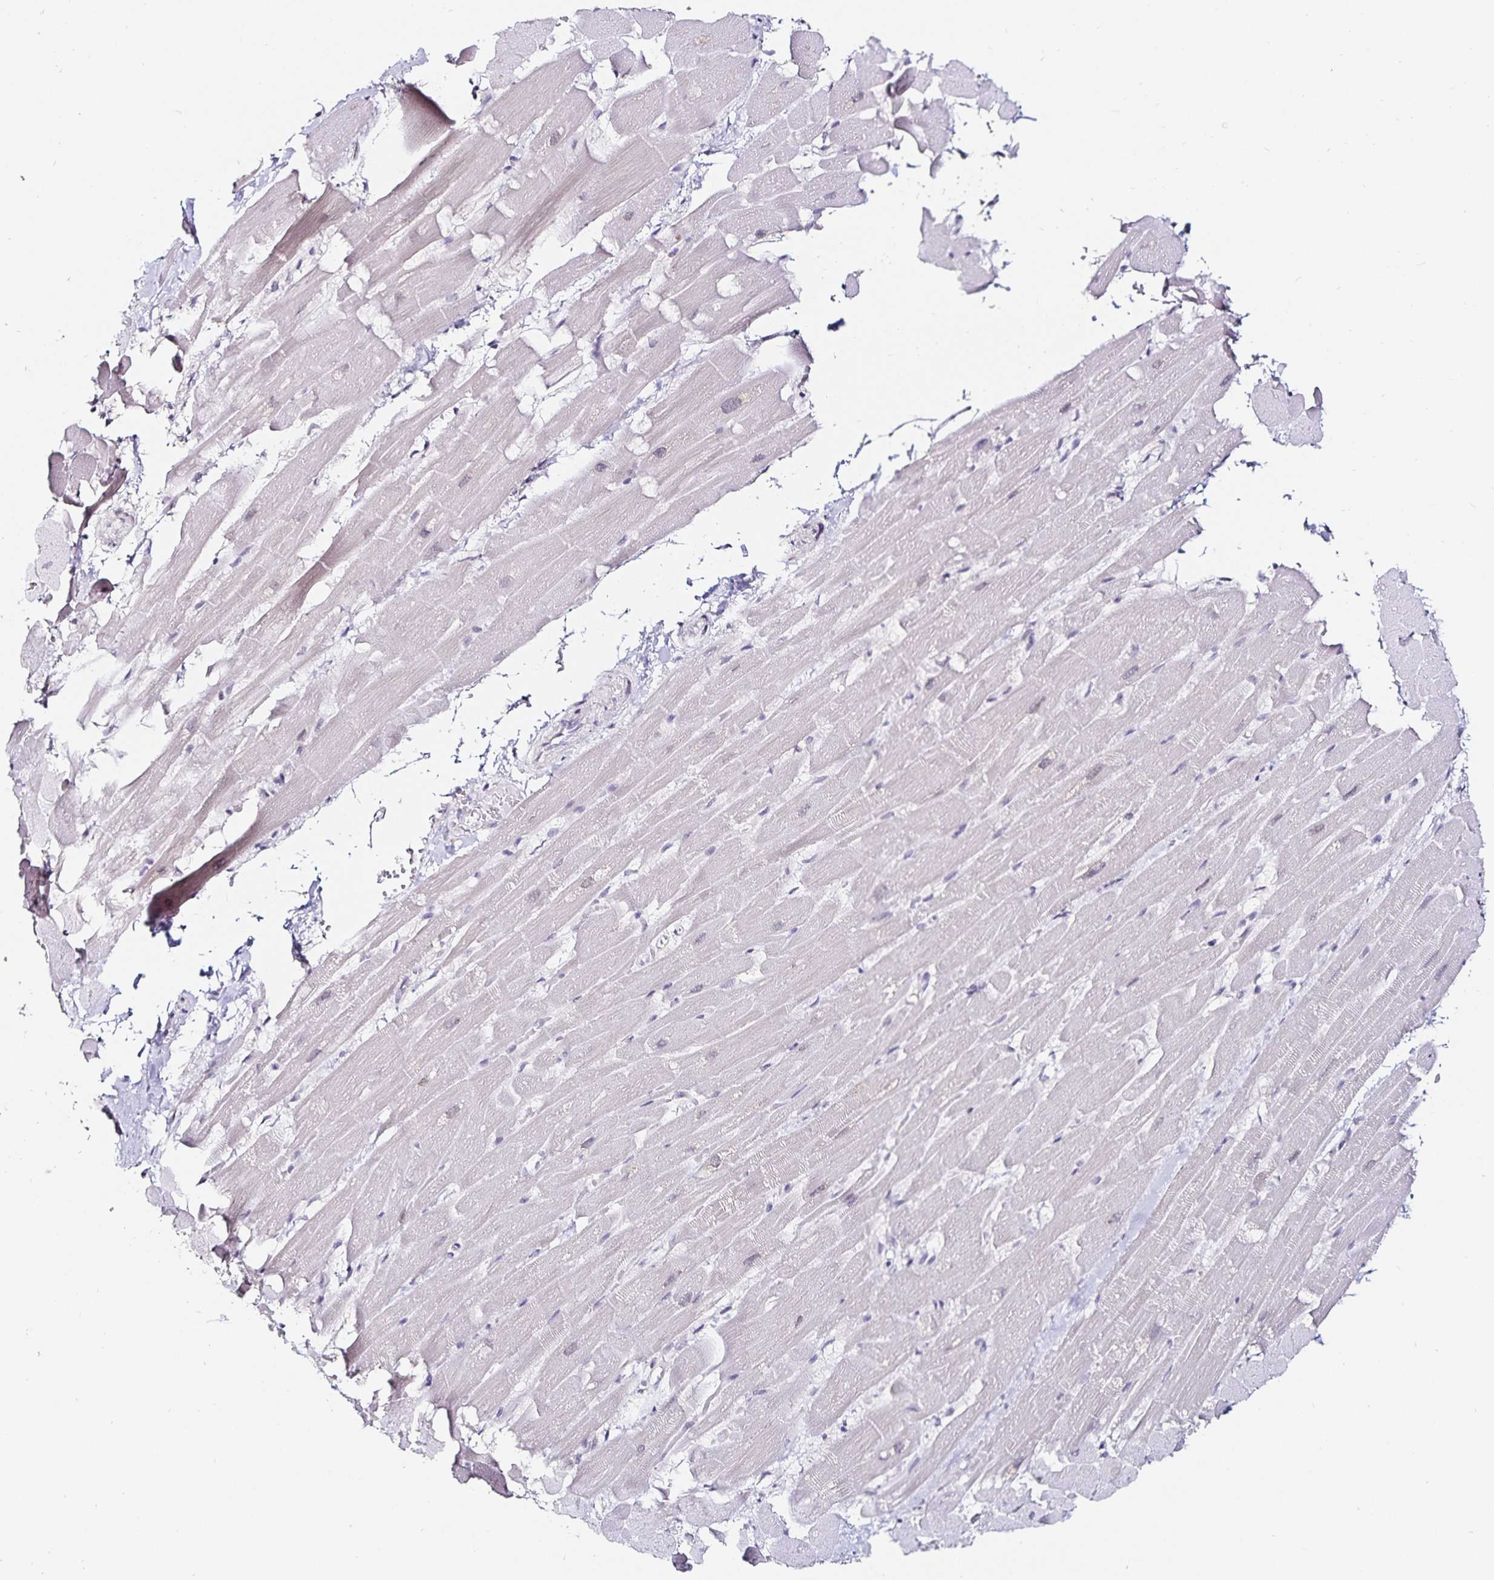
{"staining": {"intensity": "negative", "quantity": "none", "location": "none"}, "tissue": "heart muscle", "cell_type": "Cardiomyocytes", "image_type": "normal", "snomed": [{"axis": "morphology", "description": "Normal tissue, NOS"}, {"axis": "topography", "description": "Heart"}], "caption": "High power microscopy image of an immunohistochemistry micrograph of normal heart muscle, revealing no significant expression in cardiomyocytes.", "gene": "ANLN", "patient": {"sex": "male", "age": 37}}